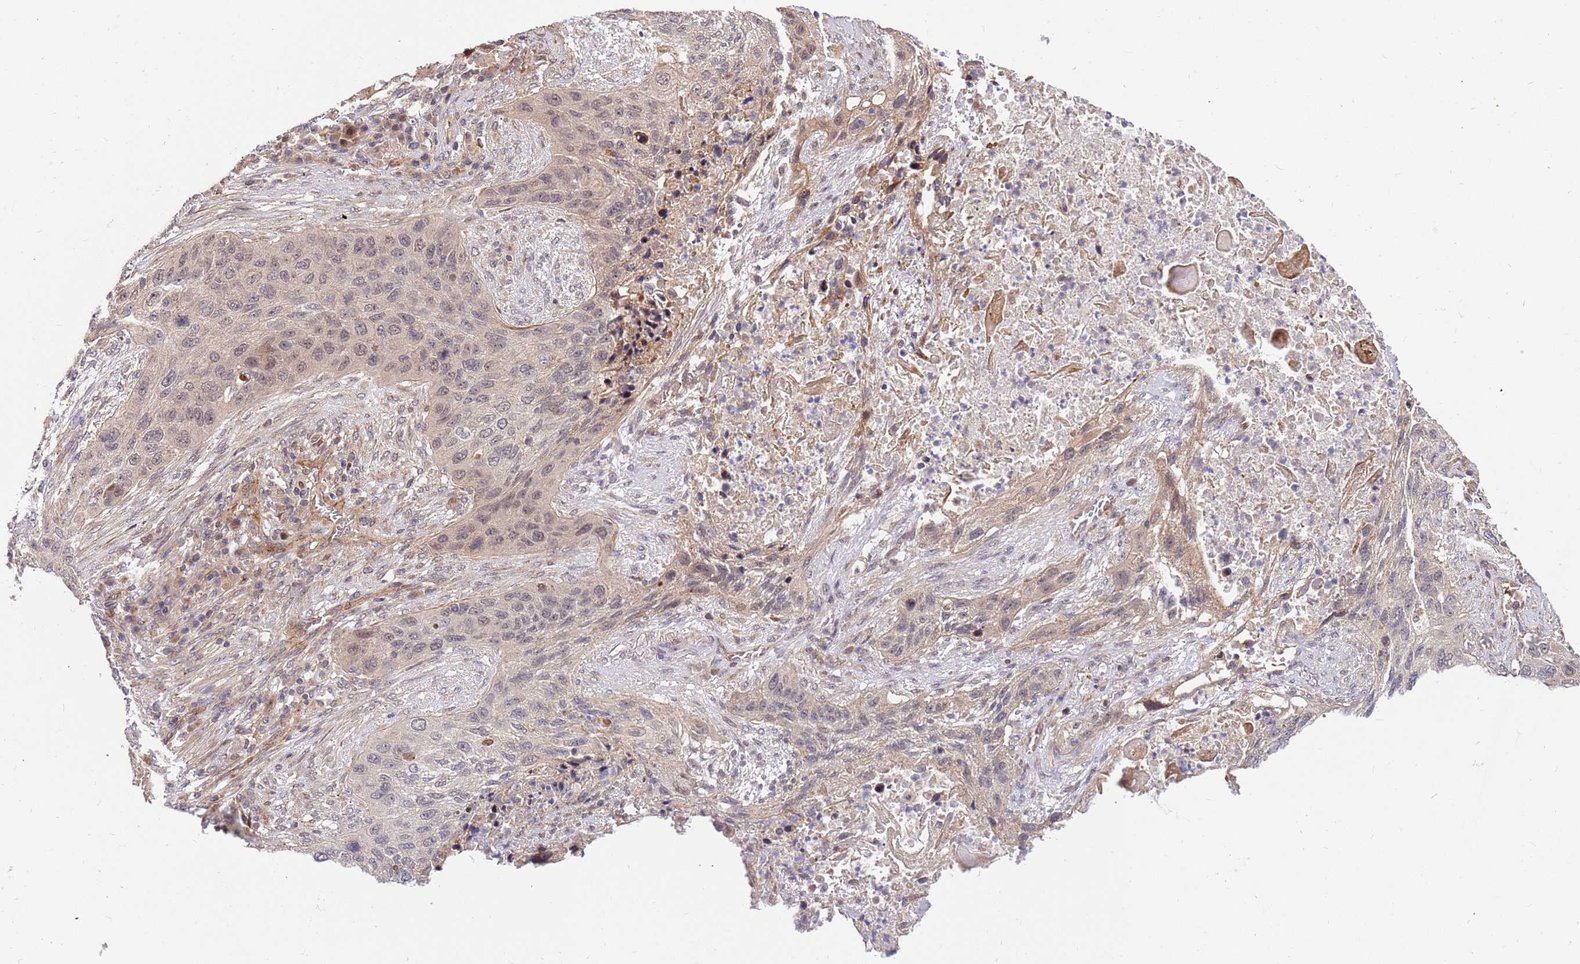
{"staining": {"intensity": "weak", "quantity": "<25%", "location": "nuclear"}, "tissue": "lung cancer", "cell_type": "Tumor cells", "image_type": "cancer", "snomed": [{"axis": "morphology", "description": "Squamous cell carcinoma, NOS"}, {"axis": "topography", "description": "Lung"}], "caption": "Tumor cells show no significant protein positivity in lung squamous cell carcinoma.", "gene": "HAUS3", "patient": {"sex": "female", "age": 63}}